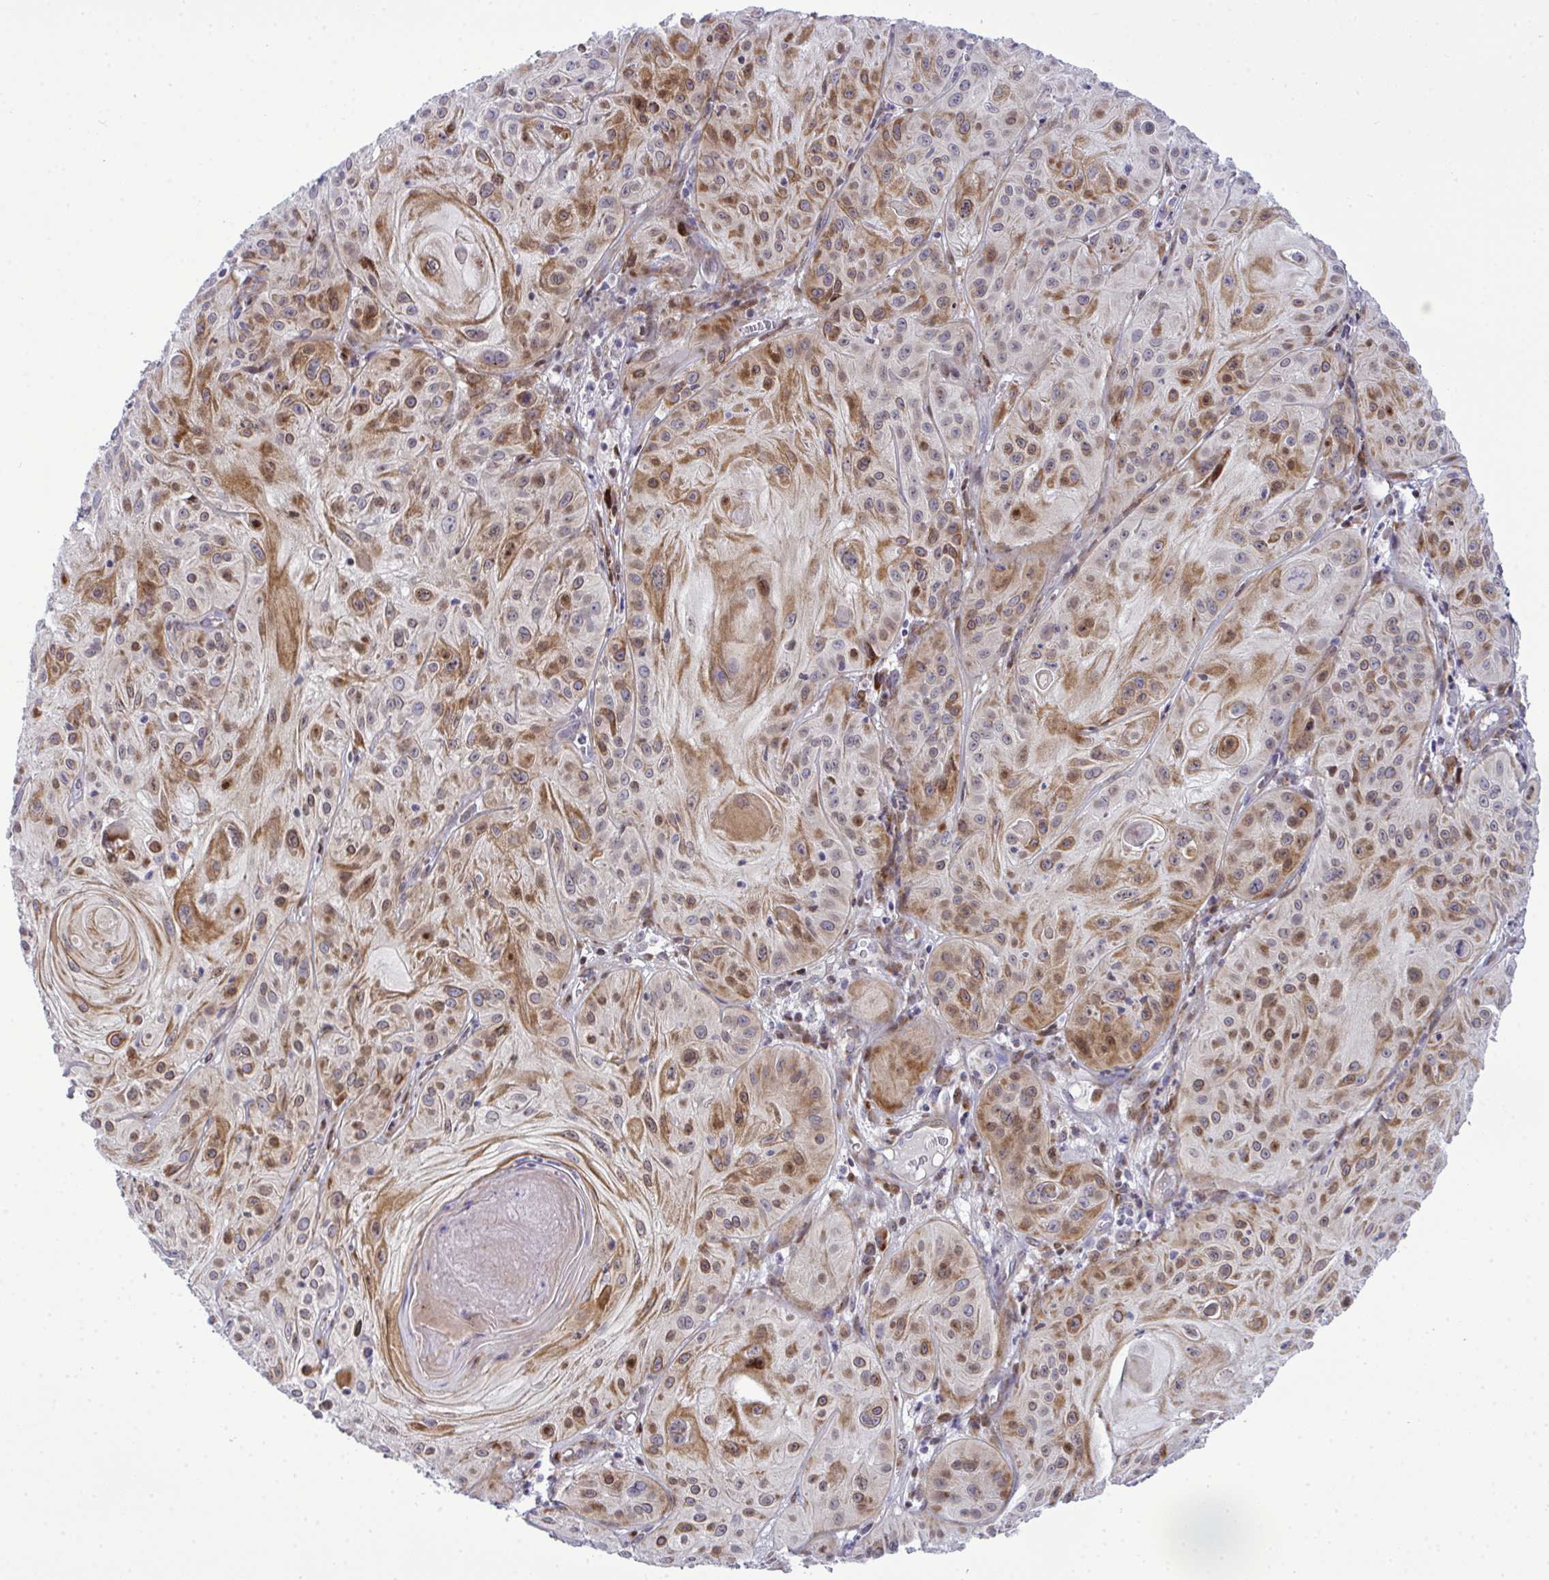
{"staining": {"intensity": "moderate", "quantity": ">75%", "location": "cytoplasmic/membranous,nuclear"}, "tissue": "skin cancer", "cell_type": "Tumor cells", "image_type": "cancer", "snomed": [{"axis": "morphology", "description": "Squamous cell carcinoma, NOS"}, {"axis": "topography", "description": "Skin"}], "caption": "IHC image of squamous cell carcinoma (skin) stained for a protein (brown), which shows medium levels of moderate cytoplasmic/membranous and nuclear staining in about >75% of tumor cells.", "gene": "CASTOR2", "patient": {"sex": "male", "age": 85}}